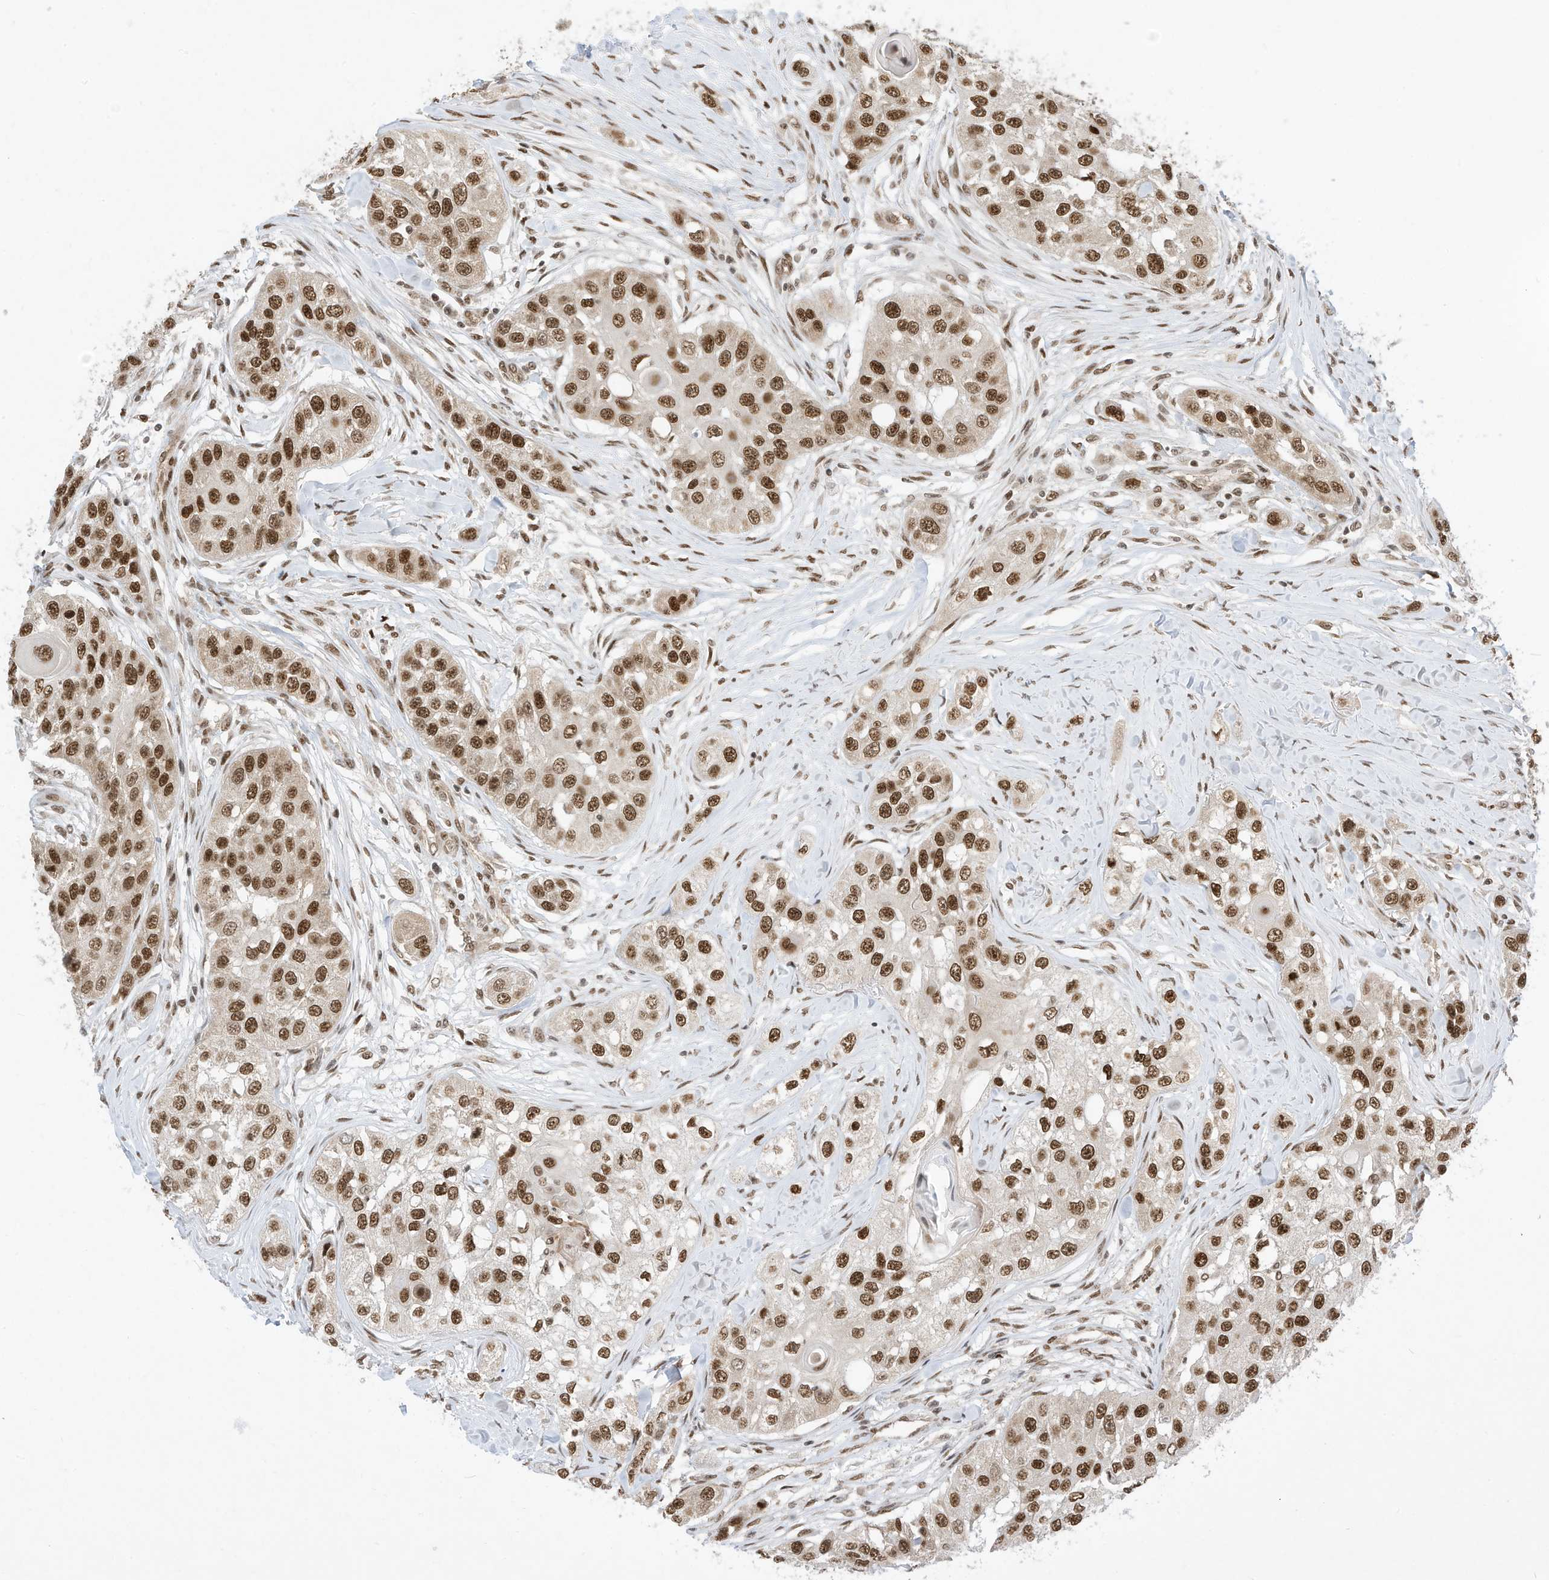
{"staining": {"intensity": "strong", "quantity": ">75%", "location": "nuclear"}, "tissue": "head and neck cancer", "cell_type": "Tumor cells", "image_type": "cancer", "snomed": [{"axis": "morphology", "description": "Normal tissue, NOS"}, {"axis": "morphology", "description": "Squamous cell carcinoma, NOS"}, {"axis": "topography", "description": "Skeletal muscle"}, {"axis": "topography", "description": "Head-Neck"}], "caption": "Head and neck cancer (squamous cell carcinoma) stained with a protein marker shows strong staining in tumor cells.", "gene": "AURKAIP1", "patient": {"sex": "male", "age": 51}}